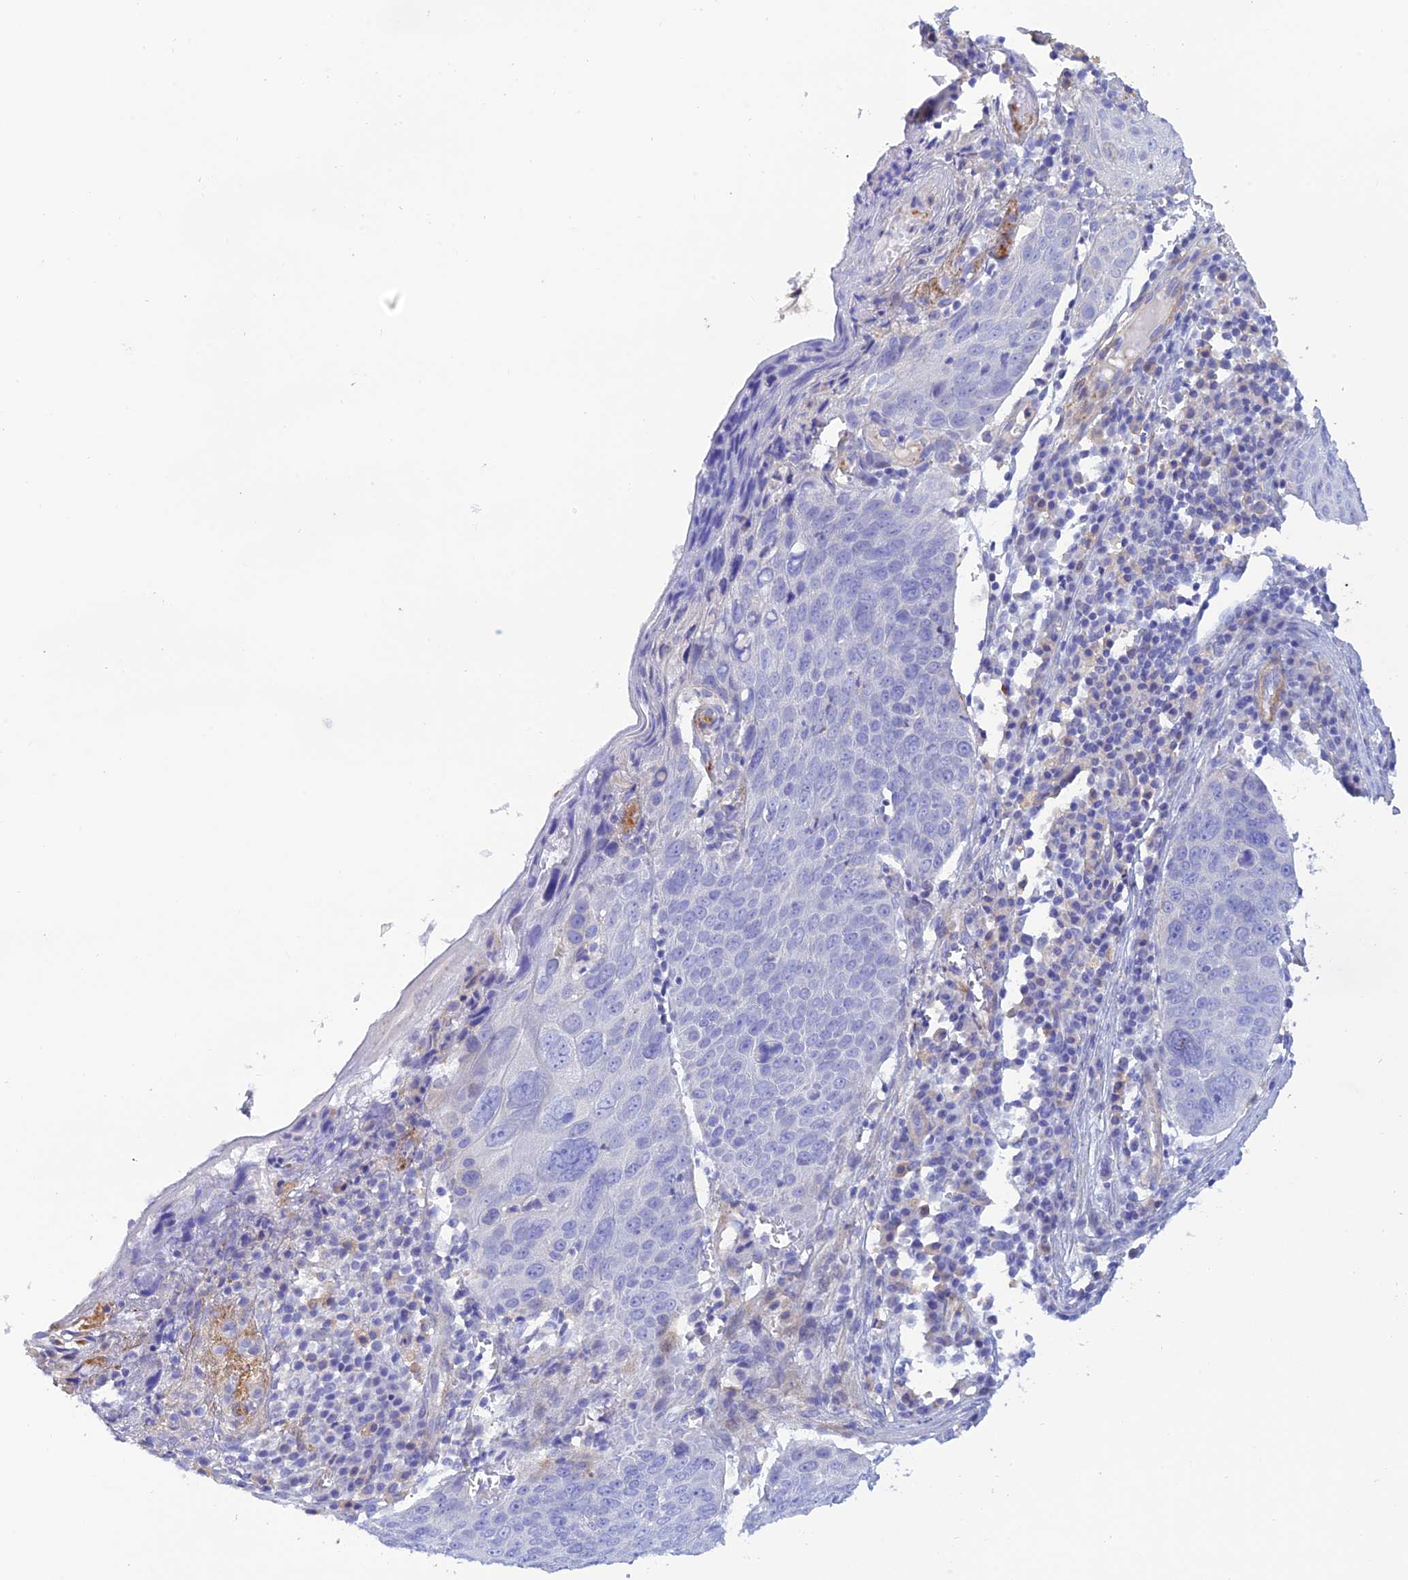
{"staining": {"intensity": "negative", "quantity": "none", "location": "none"}, "tissue": "skin cancer", "cell_type": "Tumor cells", "image_type": "cancer", "snomed": [{"axis": "morphology", "description": "Squamous cell carcinoma, NOS"}, {"axis": "topography", "description": "Skin"}], "caption": "Tumor cells are negative for brown protein staining in skin cancer (squamous cell carcinoma).", "gene": "ZDHHC16", "patient": {"sex": "male", "age": 71}}